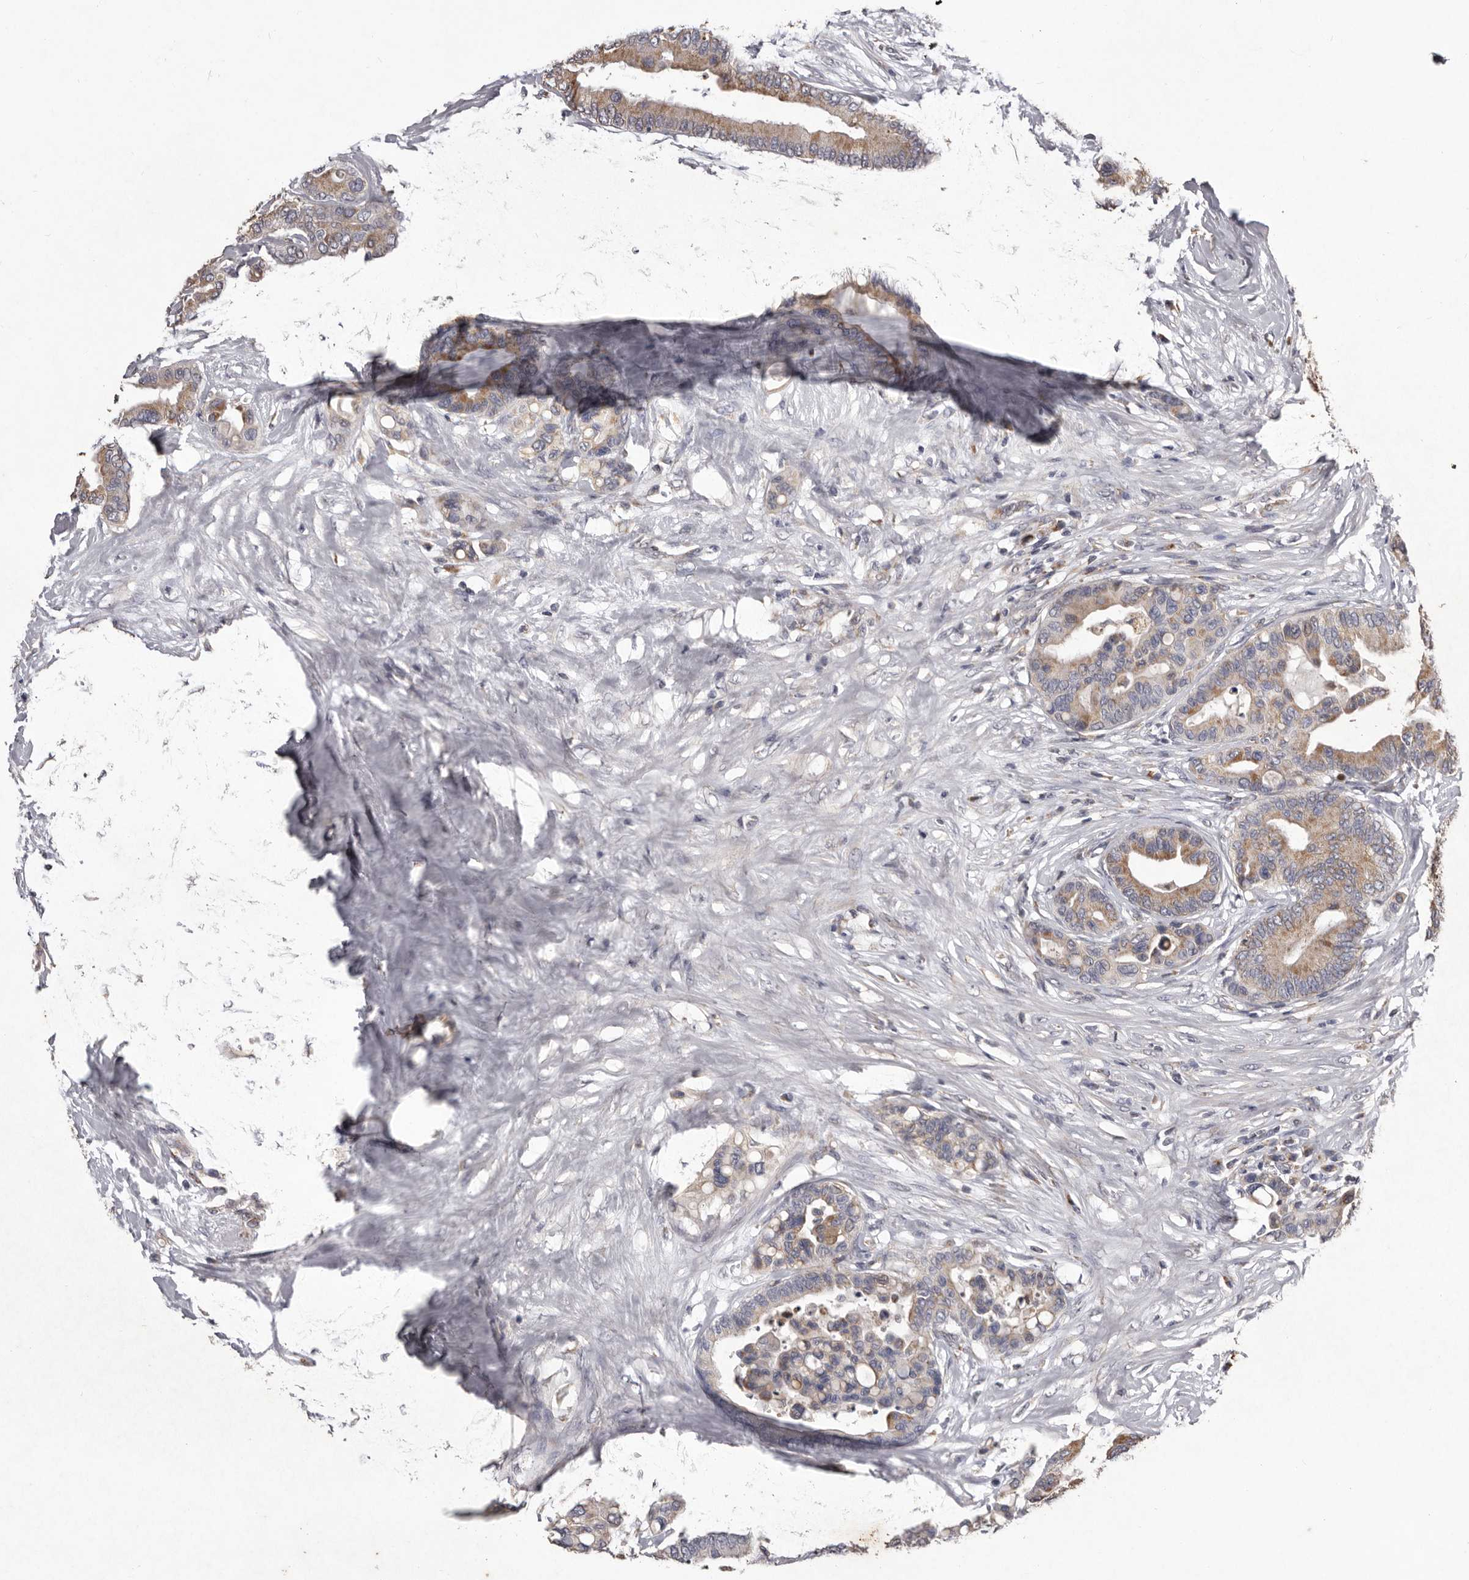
{"staining": {"intensity": "moderate", "quantity": "<25%", "location": "cytoplasmic/membranous"}, "tissue": "colorectal cancer", "cell_type": "Tumor cells", "image_type": "cancer", "snomed": [{"axis": "morphology", "description": "Adenocarcinoma, NOS"}, {"axis": "topography", "description": "Colon"}], "caption": "Adenocarcinoma (colorectal) was stained to show a protein in brown. There is low levels of moderate cytoplasmic/membranous staining in approximately <25% of tumor cells. (Stains: DAB in brown, nuclei in blue, Microscopy: brightfield microscopy at high magnification).", "gene": "CXCL14", "patient": {"sex": "male", "age": 82}}